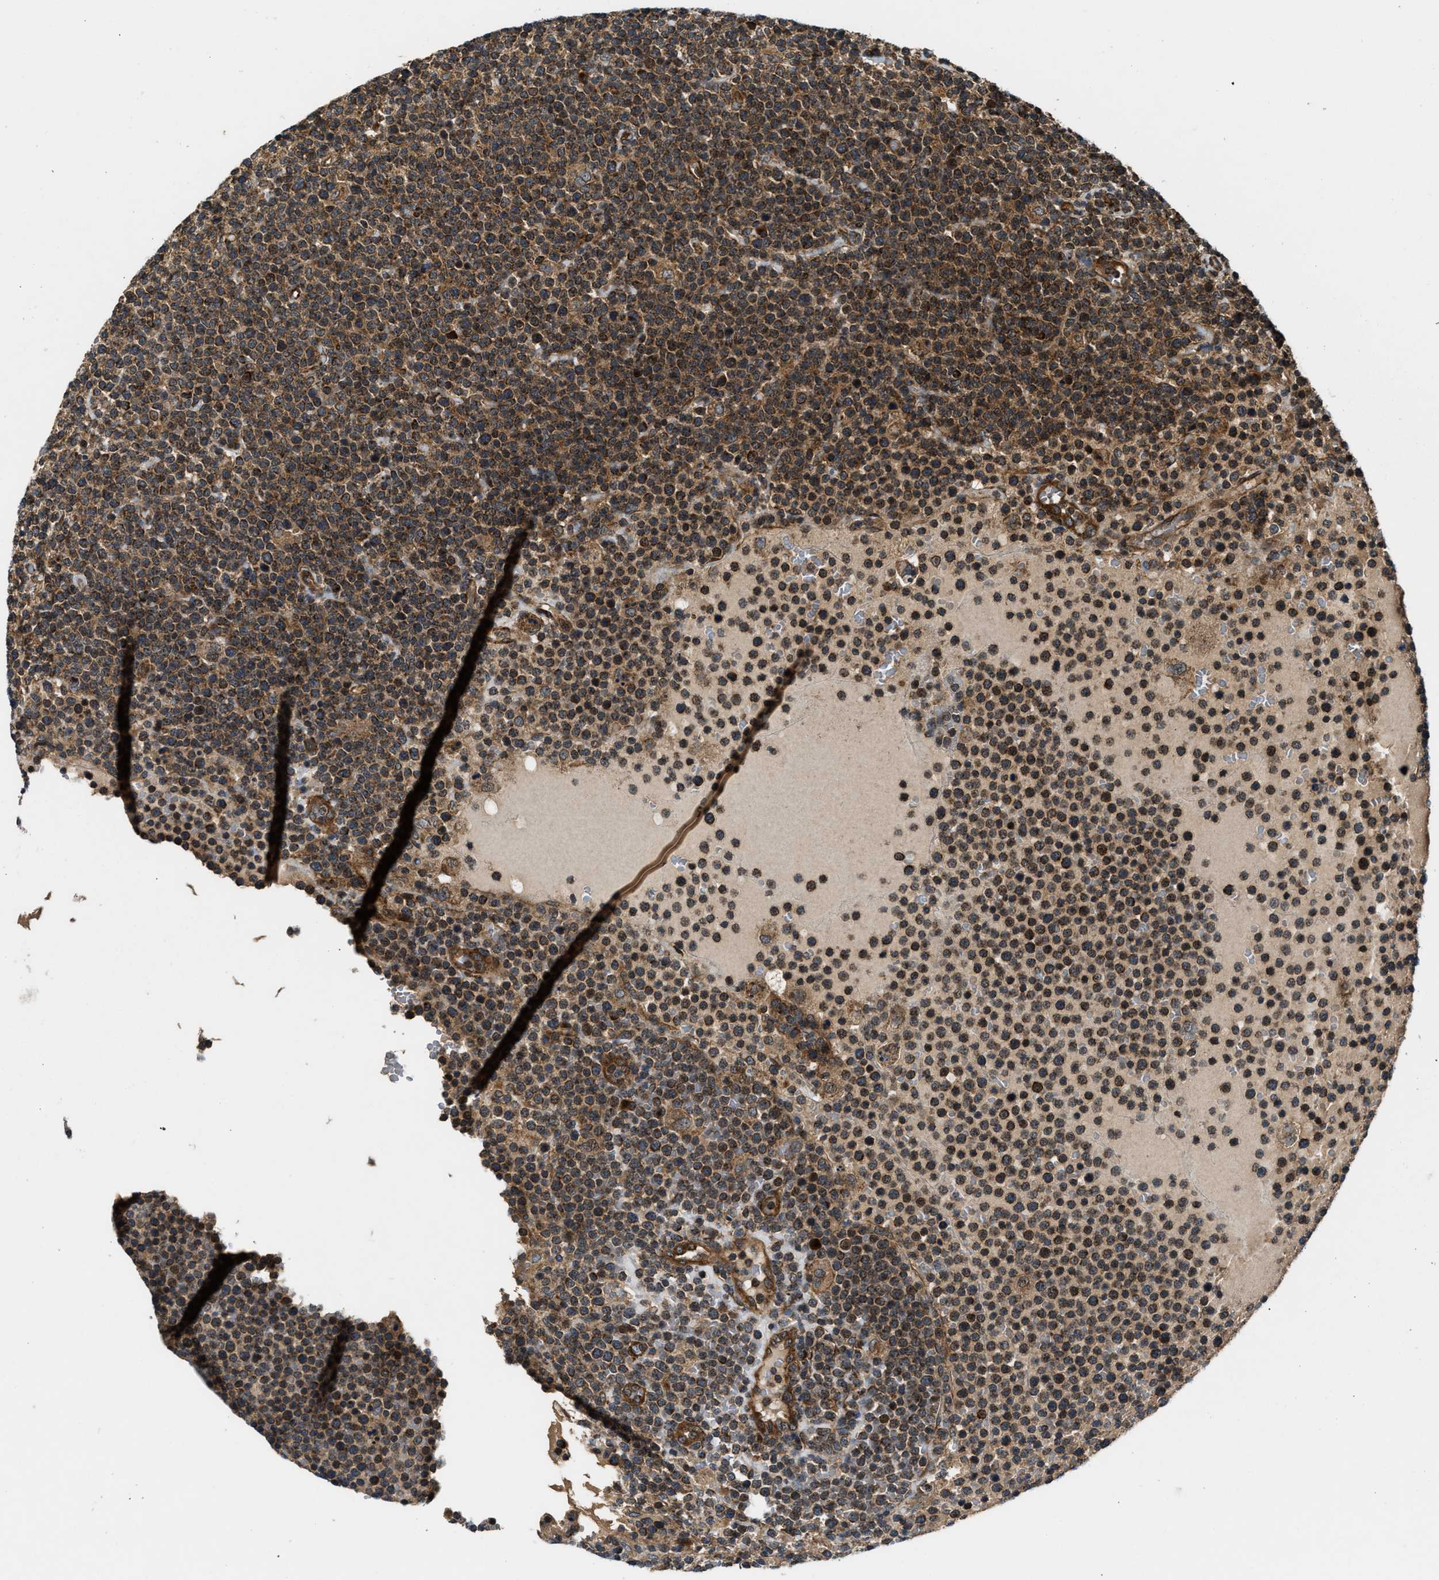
{"staining": {"intensity": "moderate", "quantity": ">75%", "location": "cytoplasmic/membranous"}, "tissue": "lymphoma", "cell_type": "Tumor cells", "image_type": "cancer", "snomed": [{"axis": "morphology", "description": "Malignant lymphoma, non-Hodgkin's type, High grade"}, {"axis": "topography", "description": "Lymph node"}], "caption": "This histopathology image demonstrates lymphoma stained with immunohistochemistry (IHC) to label a protein in brown. The cytoplasmic/membranous of tumor cells show moderate positivity for the protein. Nuclei are counter-stained blue.", "gene": "PNPLA8", "patient": {"sex": "male", "age": 61}}